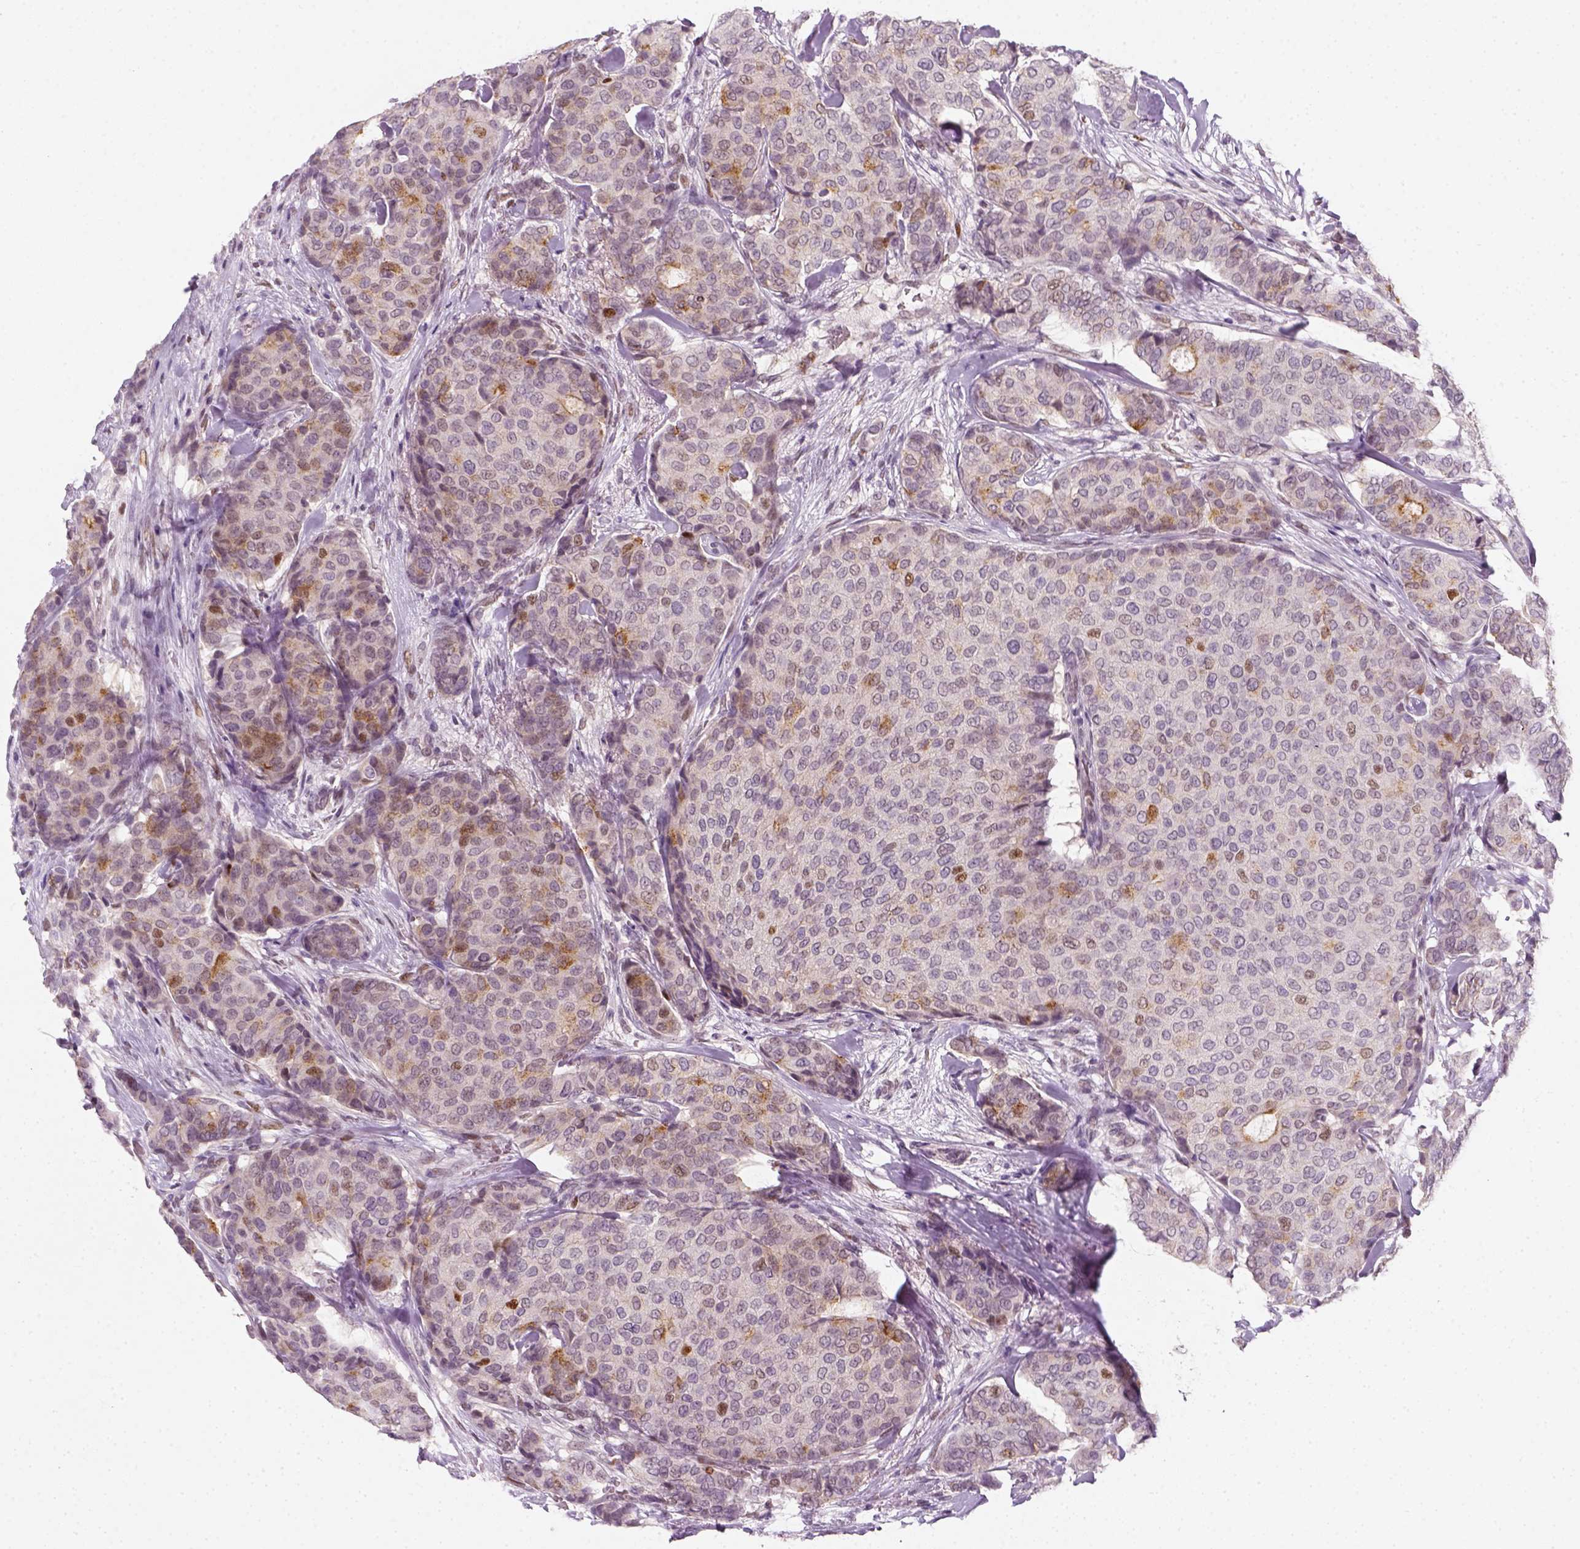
{"staining": {"intensity": "weak", "quantity": "<25%", "location": "nuclear"}, "tissue": "breast cancer", "cell_type": "Tumor cells", "image_type": "cancer", "snomed": [{"axis": "morphology", "description": "Duct carcinoma"}, {"axis": "topography", "description": "Breast"}], "caption": "Image shows no significant protein staining in tumor cells of breast cancer.", "gene": "TP53", "patient": {"sex": "female", "age": 75}}